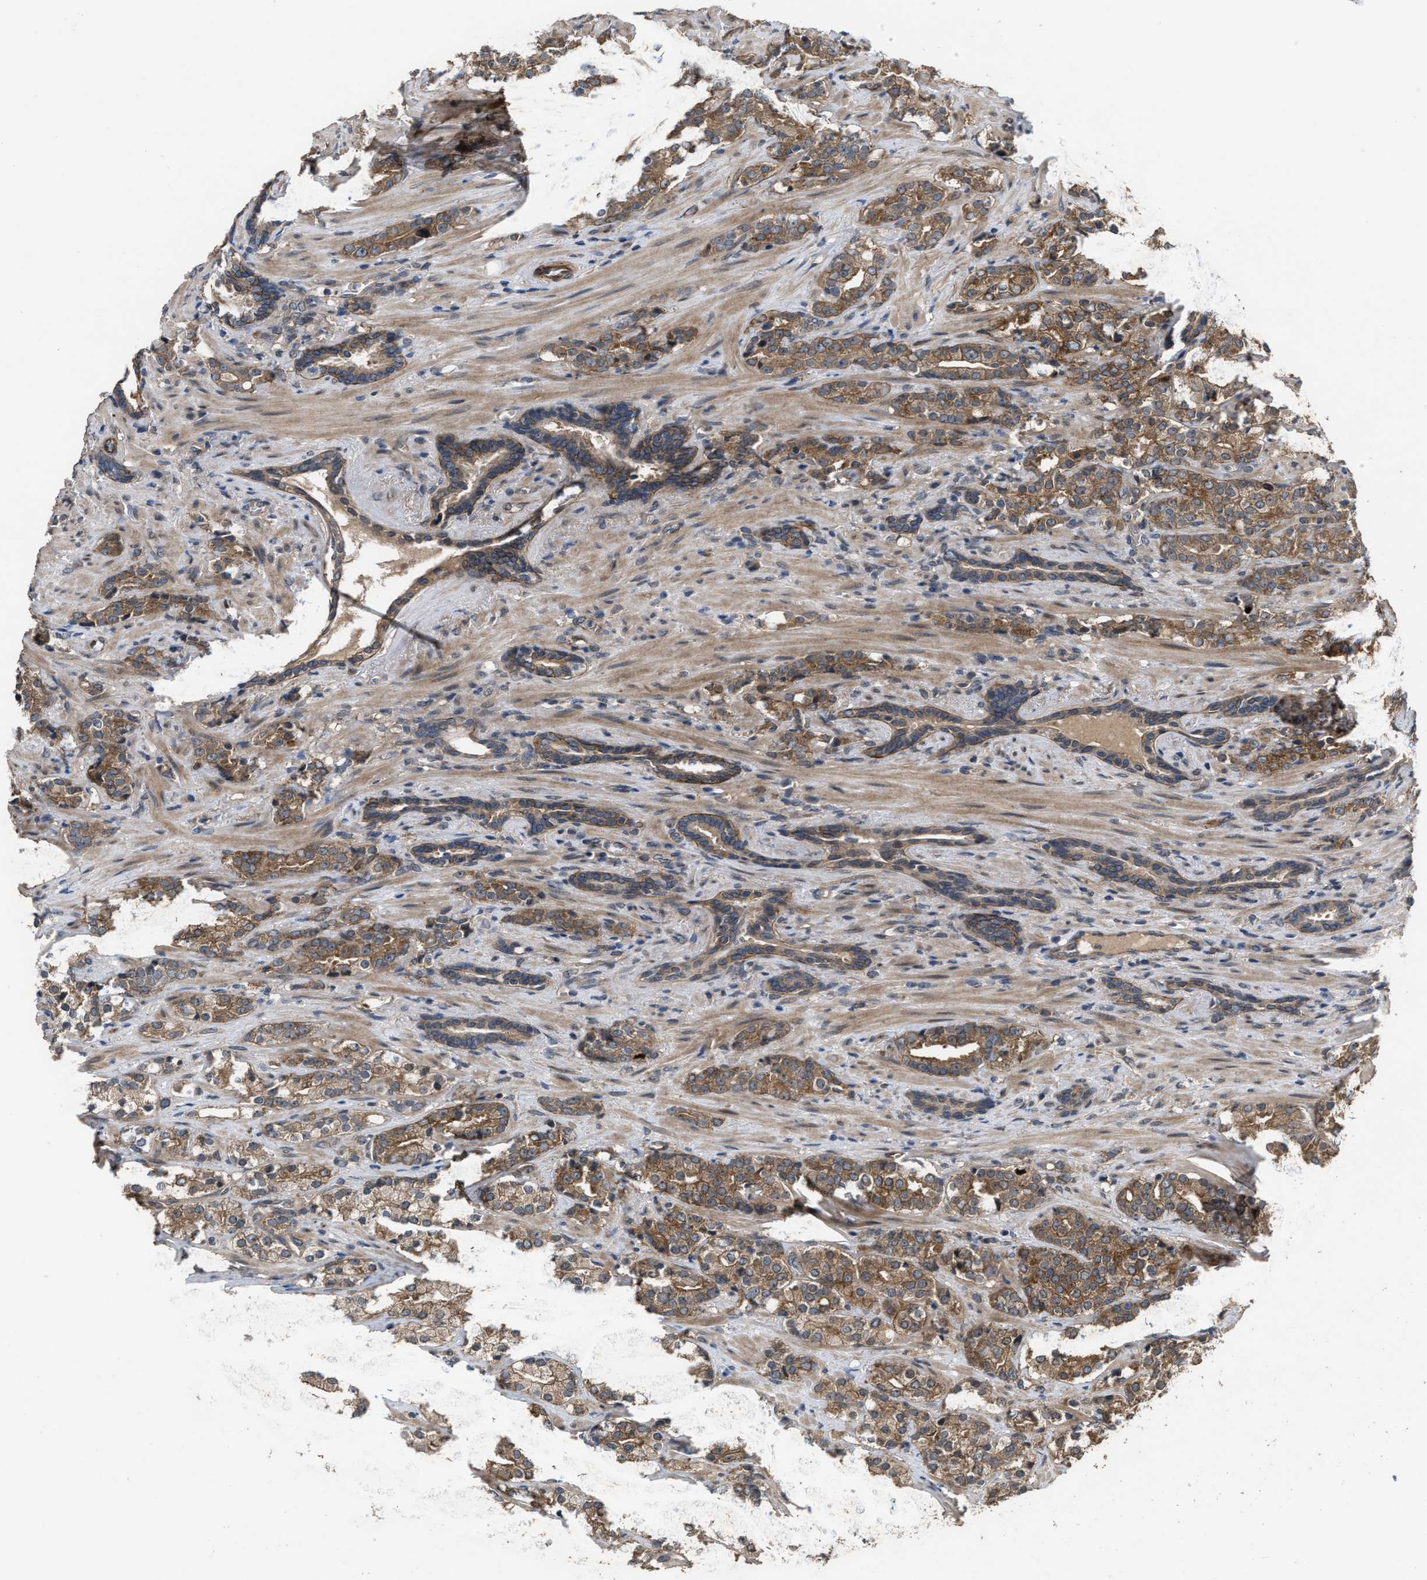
{"staining": {"intensity": "moderate", "quantity": ">75%", "location": "cytoplasmic/membranous"}, "tissue": "prostate cancer", "cell_type": "Tumor cells", "image_type": "cancer", "snomed": [{"axis": "morphology", "description": "Adenocarcinoma, High grade"}, {"axis": "topography", "description": "Prostate"}], "caption": "Immunohistochemical staining of human high-grade adenocarcinoma (prostate) displays moderate cytoplasmic/membranous protein positivity in about >75% of tumor cells.", "gene": "UTRN", "patient": {"sex": "male", "age": 71}}